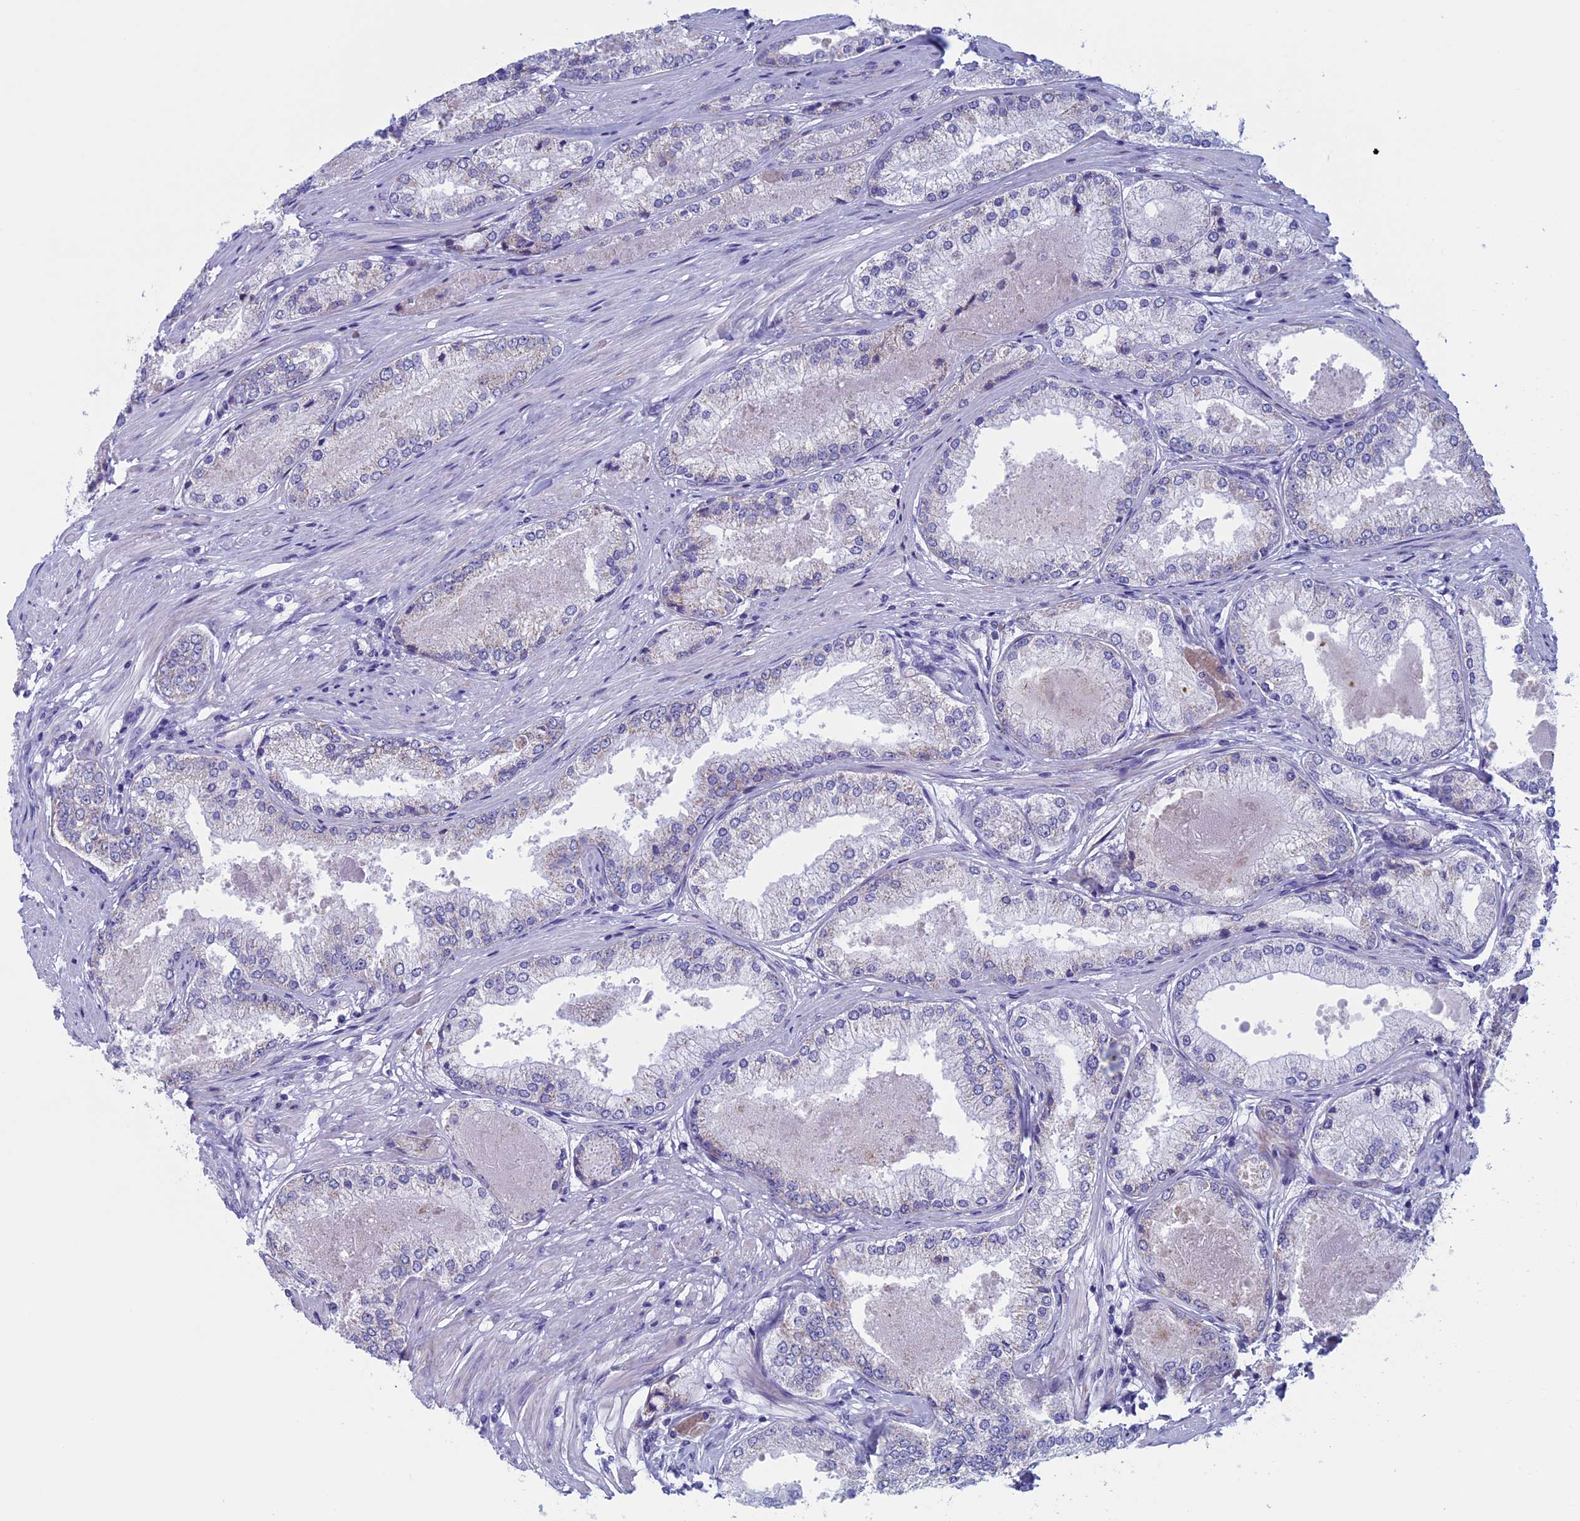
{"staining": {"intensity": "negative", "quantity": "none", "location": "none"}, "tissue": "prostate cancer", "cell_type": "Tumor cells", "image_type": "cancer", "snomed": [{"axis": "morphology", "description": "Adenocarcinoma, Low grade"}, {"axis": "topography", "description": "Prostate"}], "caption": "A micrograph of prostate cancer stained for a protein demonstrates no brown staining in tumor cells. (DAB (3,3'-diaminobenzidine) immunohistochemistry, high magnification).", "gene": "NDUFB9", "patient": {"sex": "male", "age": 68}}